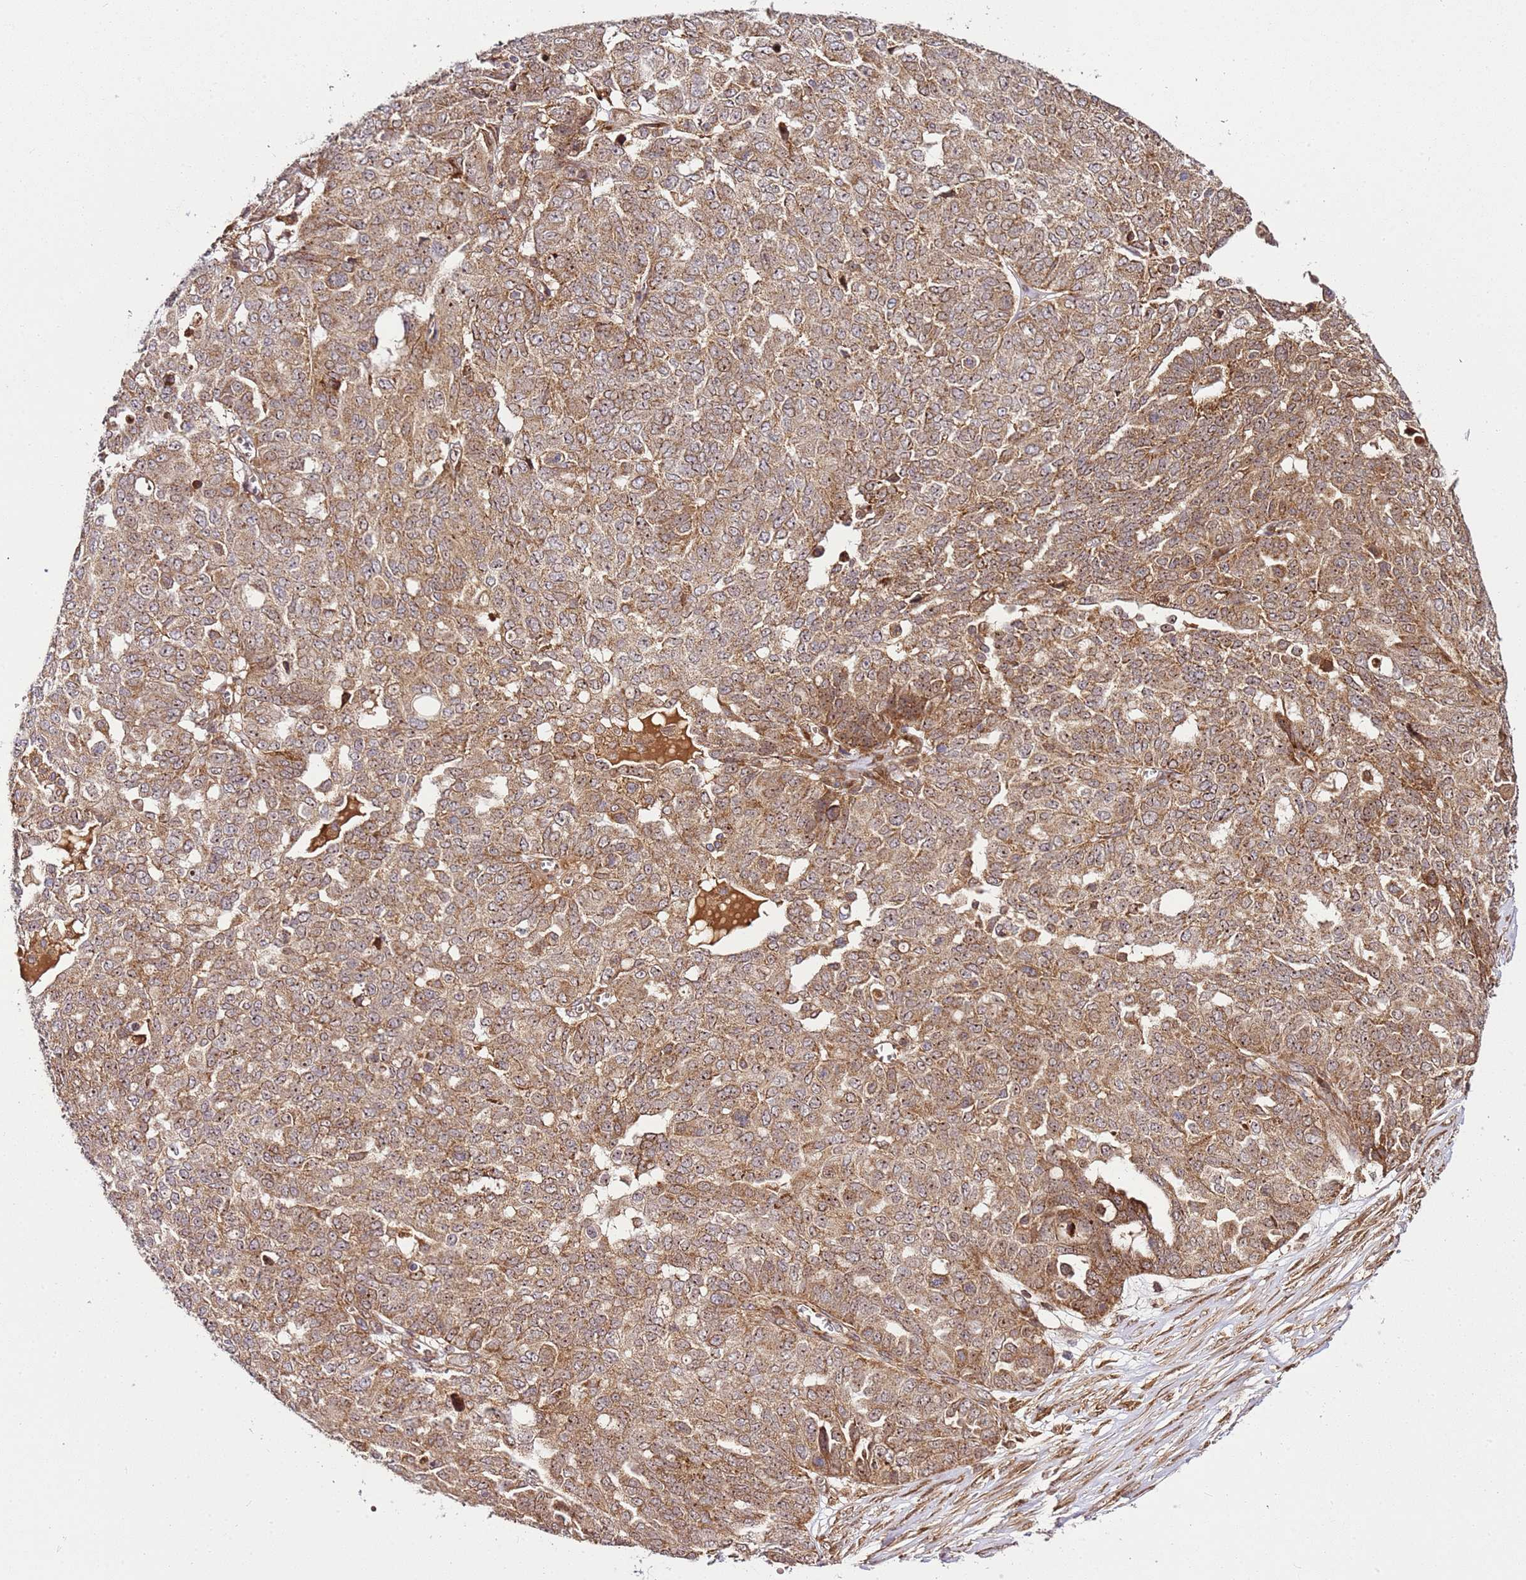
{"staining": {"intensity": "moderate", "quantity": ">75%", "location": "cytoplasmic/membranous"}, "tissue": "ovarian cancer", "cell_type": "Tumor cells", "image_type": "cancer", "snomed": [{"axis": "morphology", "description": "Cystadenocarcinoma, serous, NOS"}, {"axis": "topography", "description": "Soft tissue"}, {"axis": "topography", "description": "Ovary"}], "caption": "Moderate cytoplasmic/membranous protein expression is present in about >75% of tumor cells in serous cystadenocarcinoma (ovarian). Immunohistochemistry (ihc) stains the protein in brown and the nuclei are stained blue.", "gene": "RASA3", "patient": {"sex": "female", "age": 57}}